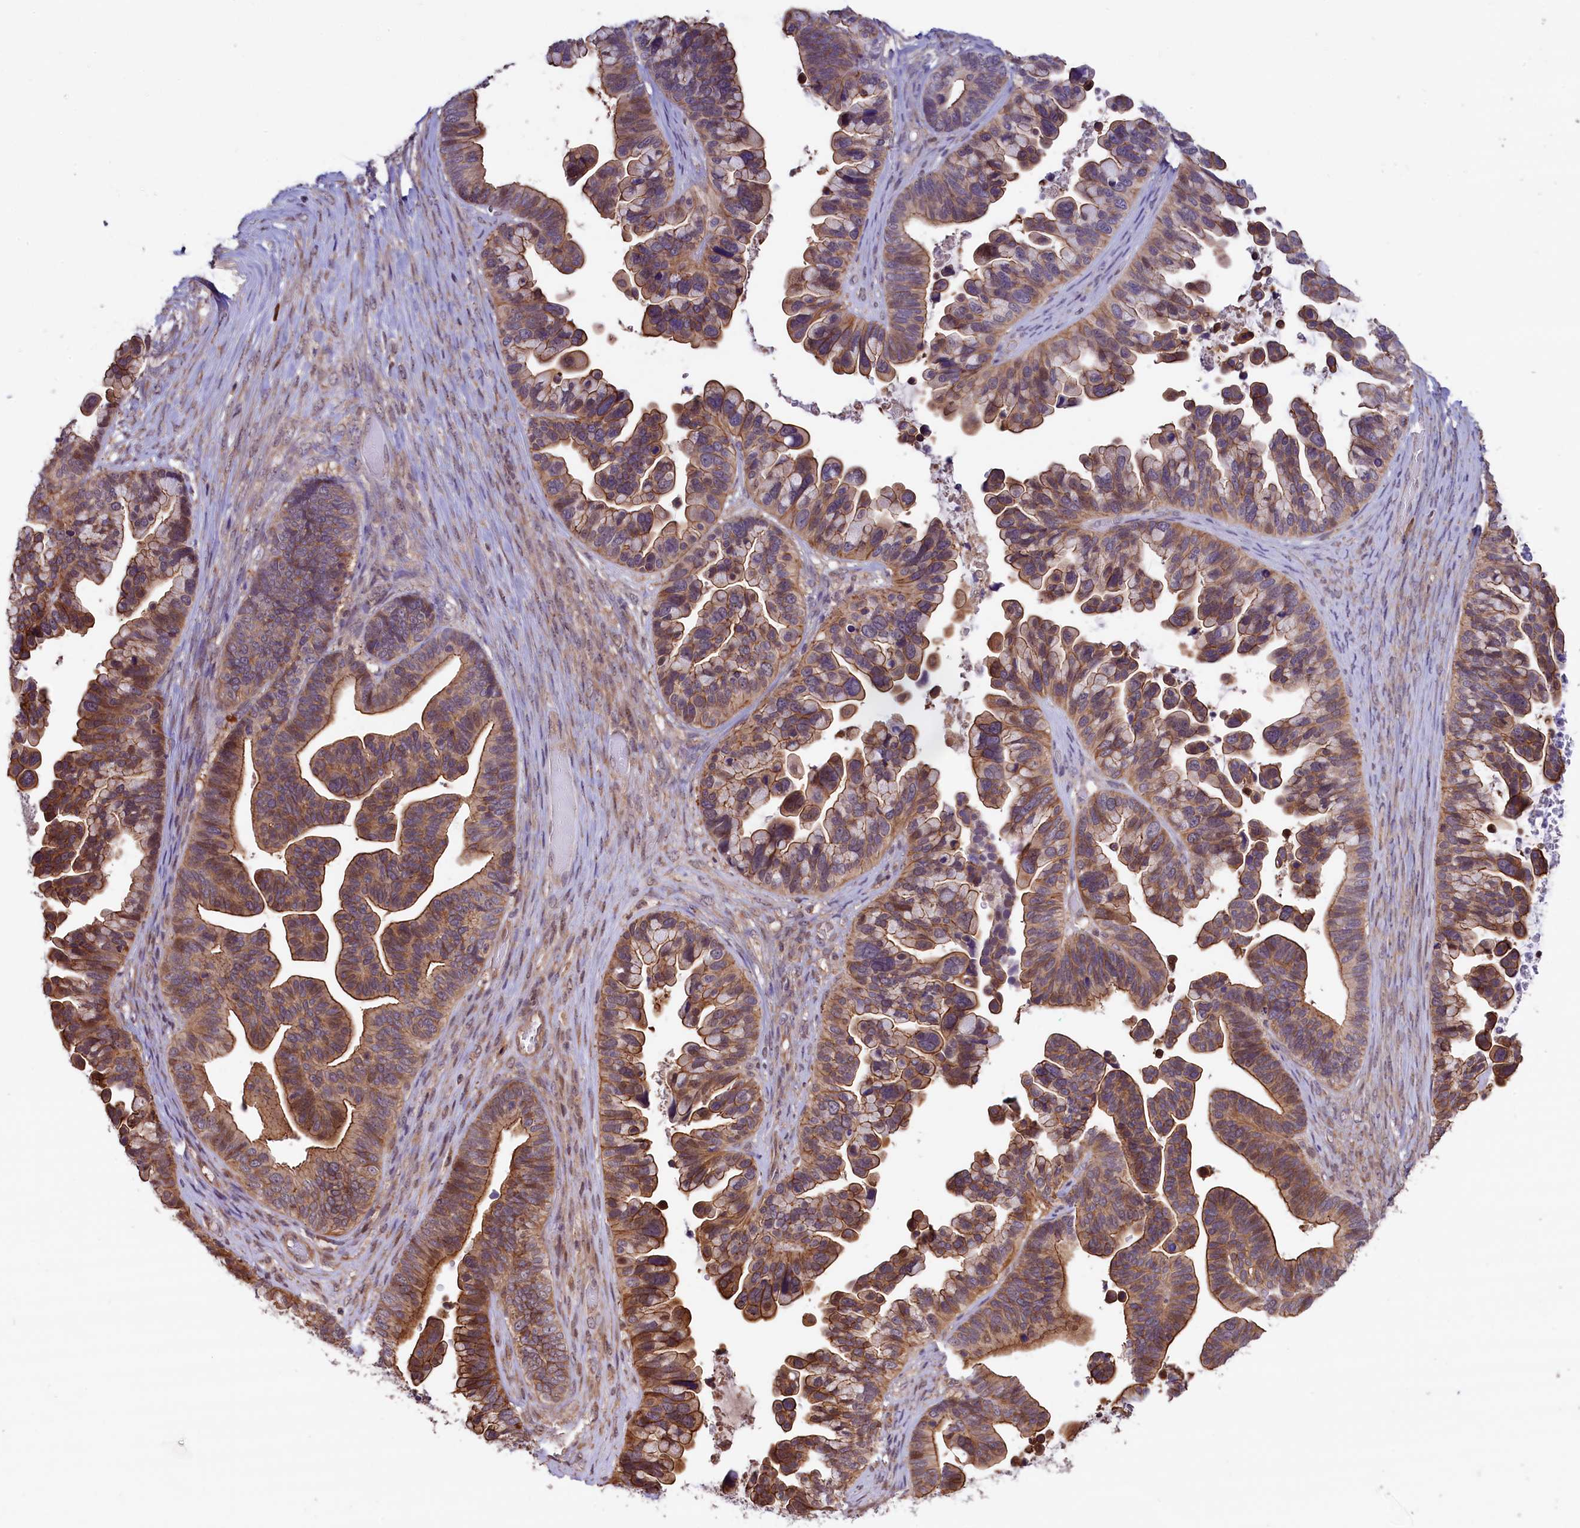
{"staining": {"intensity": "moderate", "quantity": ">75%", "location": "cytoplasmic/membranous"}, "tissue": "ovarian cancer", "cell_type": "Tumor cells", "image_type": "cancer", "snomed": [{"axis": "morphology", "description": "Cystadenocarcinoma, serous, NOS"}, {"axis": "topography", "description": "Ovary"}], "caption": "Moderate cytoplasmic/membranous expression is appreciated in about >75% of tumor cells in ovarian cancer (serous cystadenocarcinoma).", "gene": "RIC8A", "patient": {"sex": "female", "age": 56}}